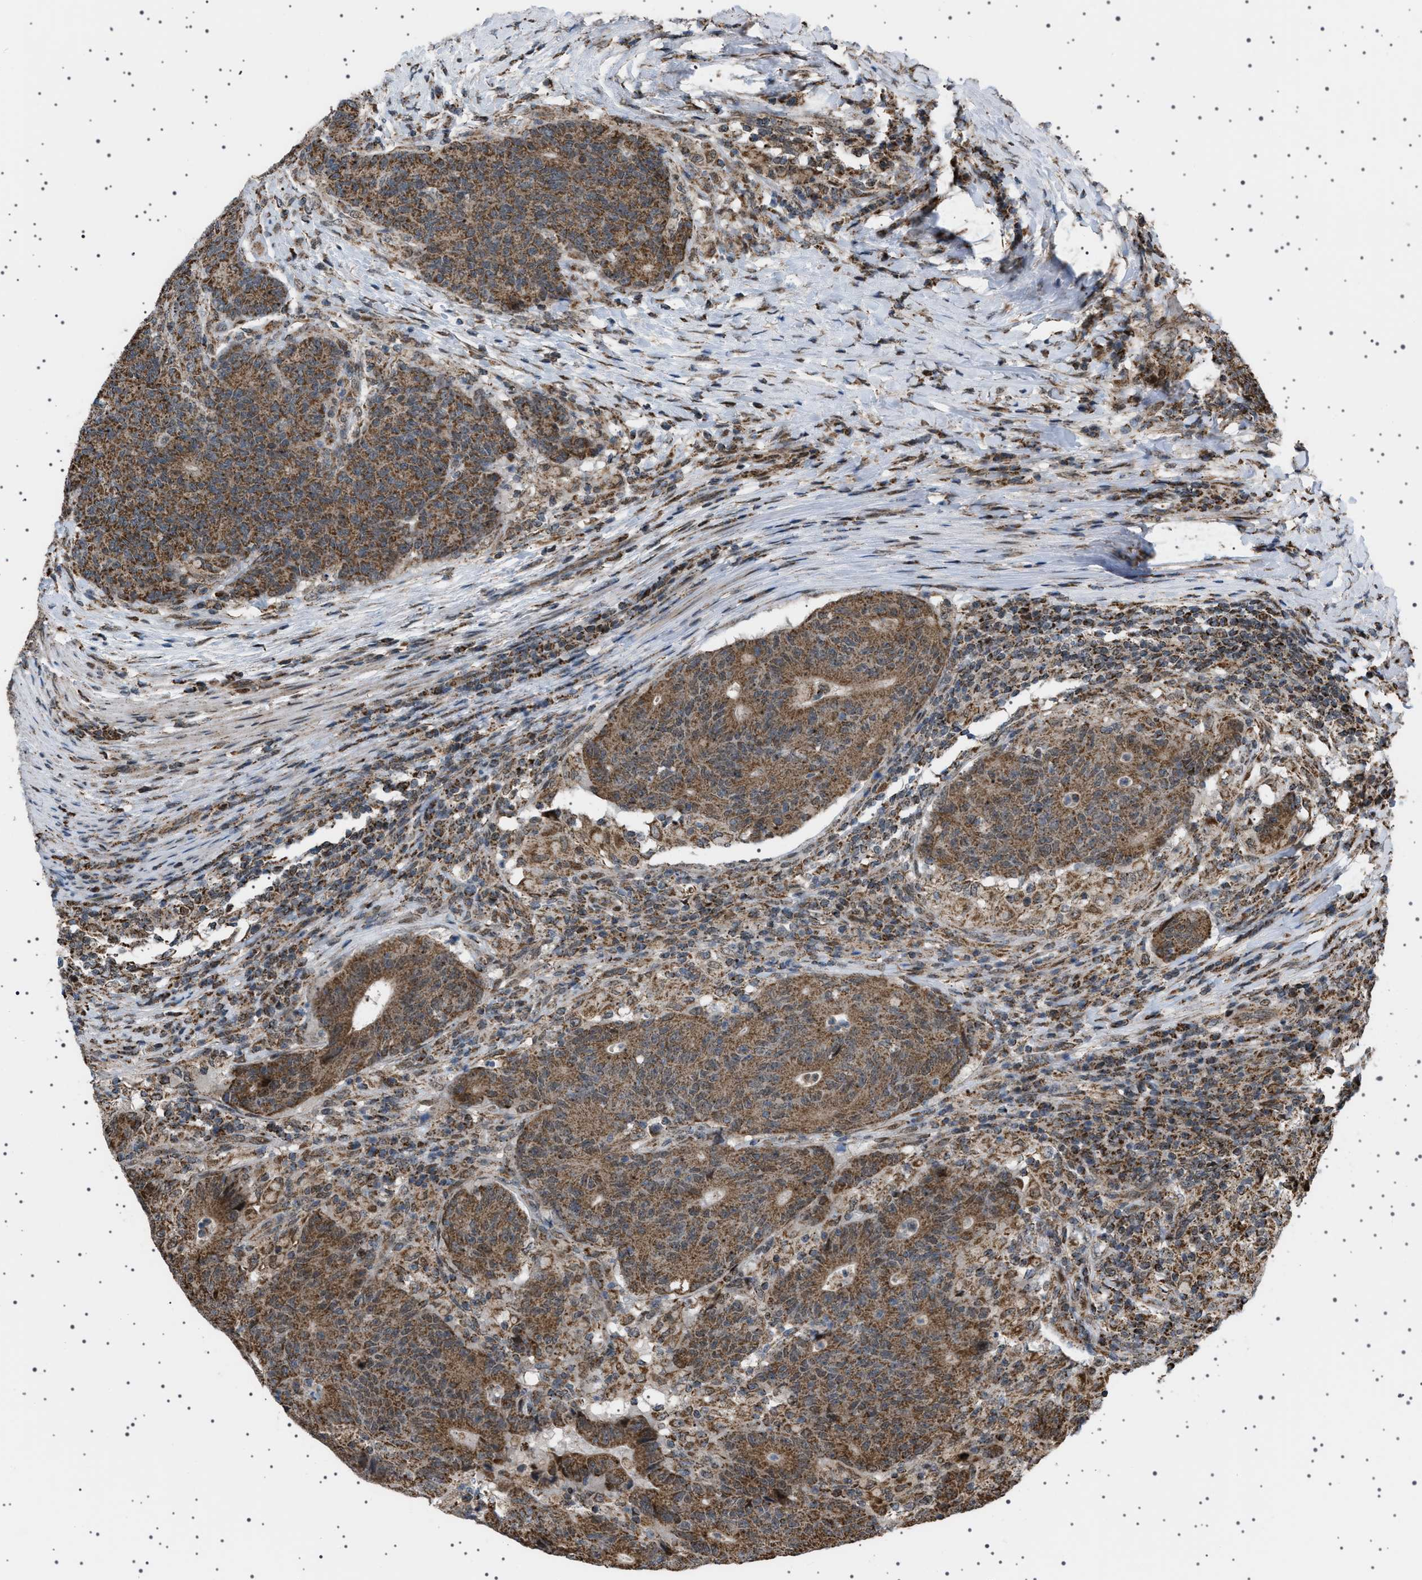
{"staining": {"intensity": "moderate", "quantity": ">75%", "location": "cytoplasmic/membranous"}, "tissue": "colorectal cancer", "cell_type": "Tumor cells", "image_type": "cancer", "snomed": [{"axis": "morphology", "description": "Normal tissue, NOS"}, {"axis": "morphology", "description": "Adenocarcinoma, NOS"}, {"axis": "topography", "description": "Colon"}], "caption": "Approximately >75% of tumor cells in human adenocarcinoma (colorectal) reveal moderate cytoplasmic/membranous protein staining as visualized by brown immunohistochemical staining.", "gene": "MELK", "patient": {"sex": "female", "age": 75}}